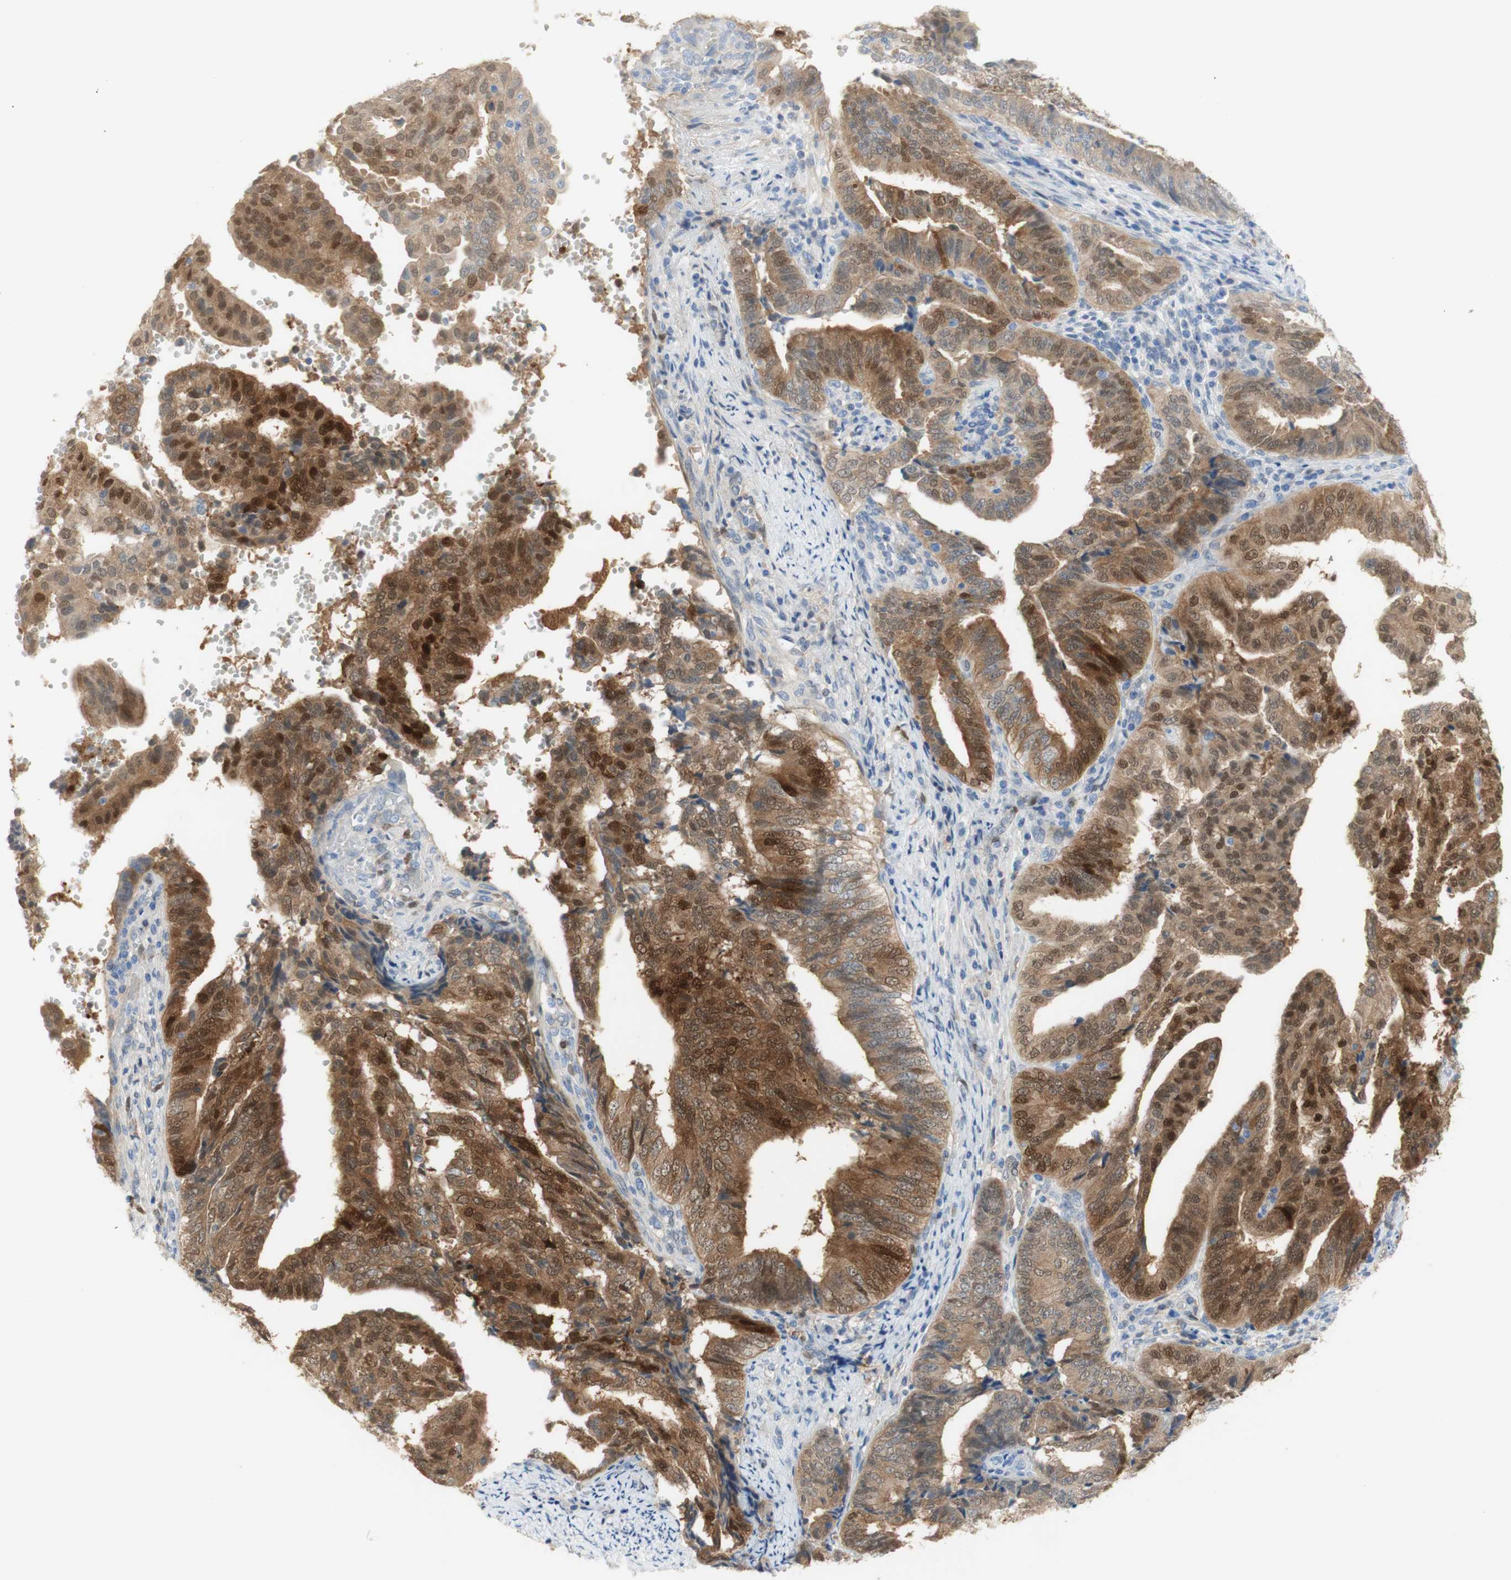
{"staining": {"intensity": "strong", "quantity": ">75%", "location": "cytoplasmic/membranous,nuclear"}, "tissue": "endometrial cancer", "cell_type": "Tumor cells", "image_type": "cancer", "snomed": [{"axis": "morphology", "description": "Adenocarcinoma, NOS"}, {"axis": "topography", "description": "Endometrium"}], "caption": "Protein expression analysis of human endometrial cancer (adenocarcinoma) reveals strong cytoplasmic/membranous and nuclear staining in about >75% of tumor cells.", "gene": "SELENBP1", "patient": {"sex": "female", "age": 58}}